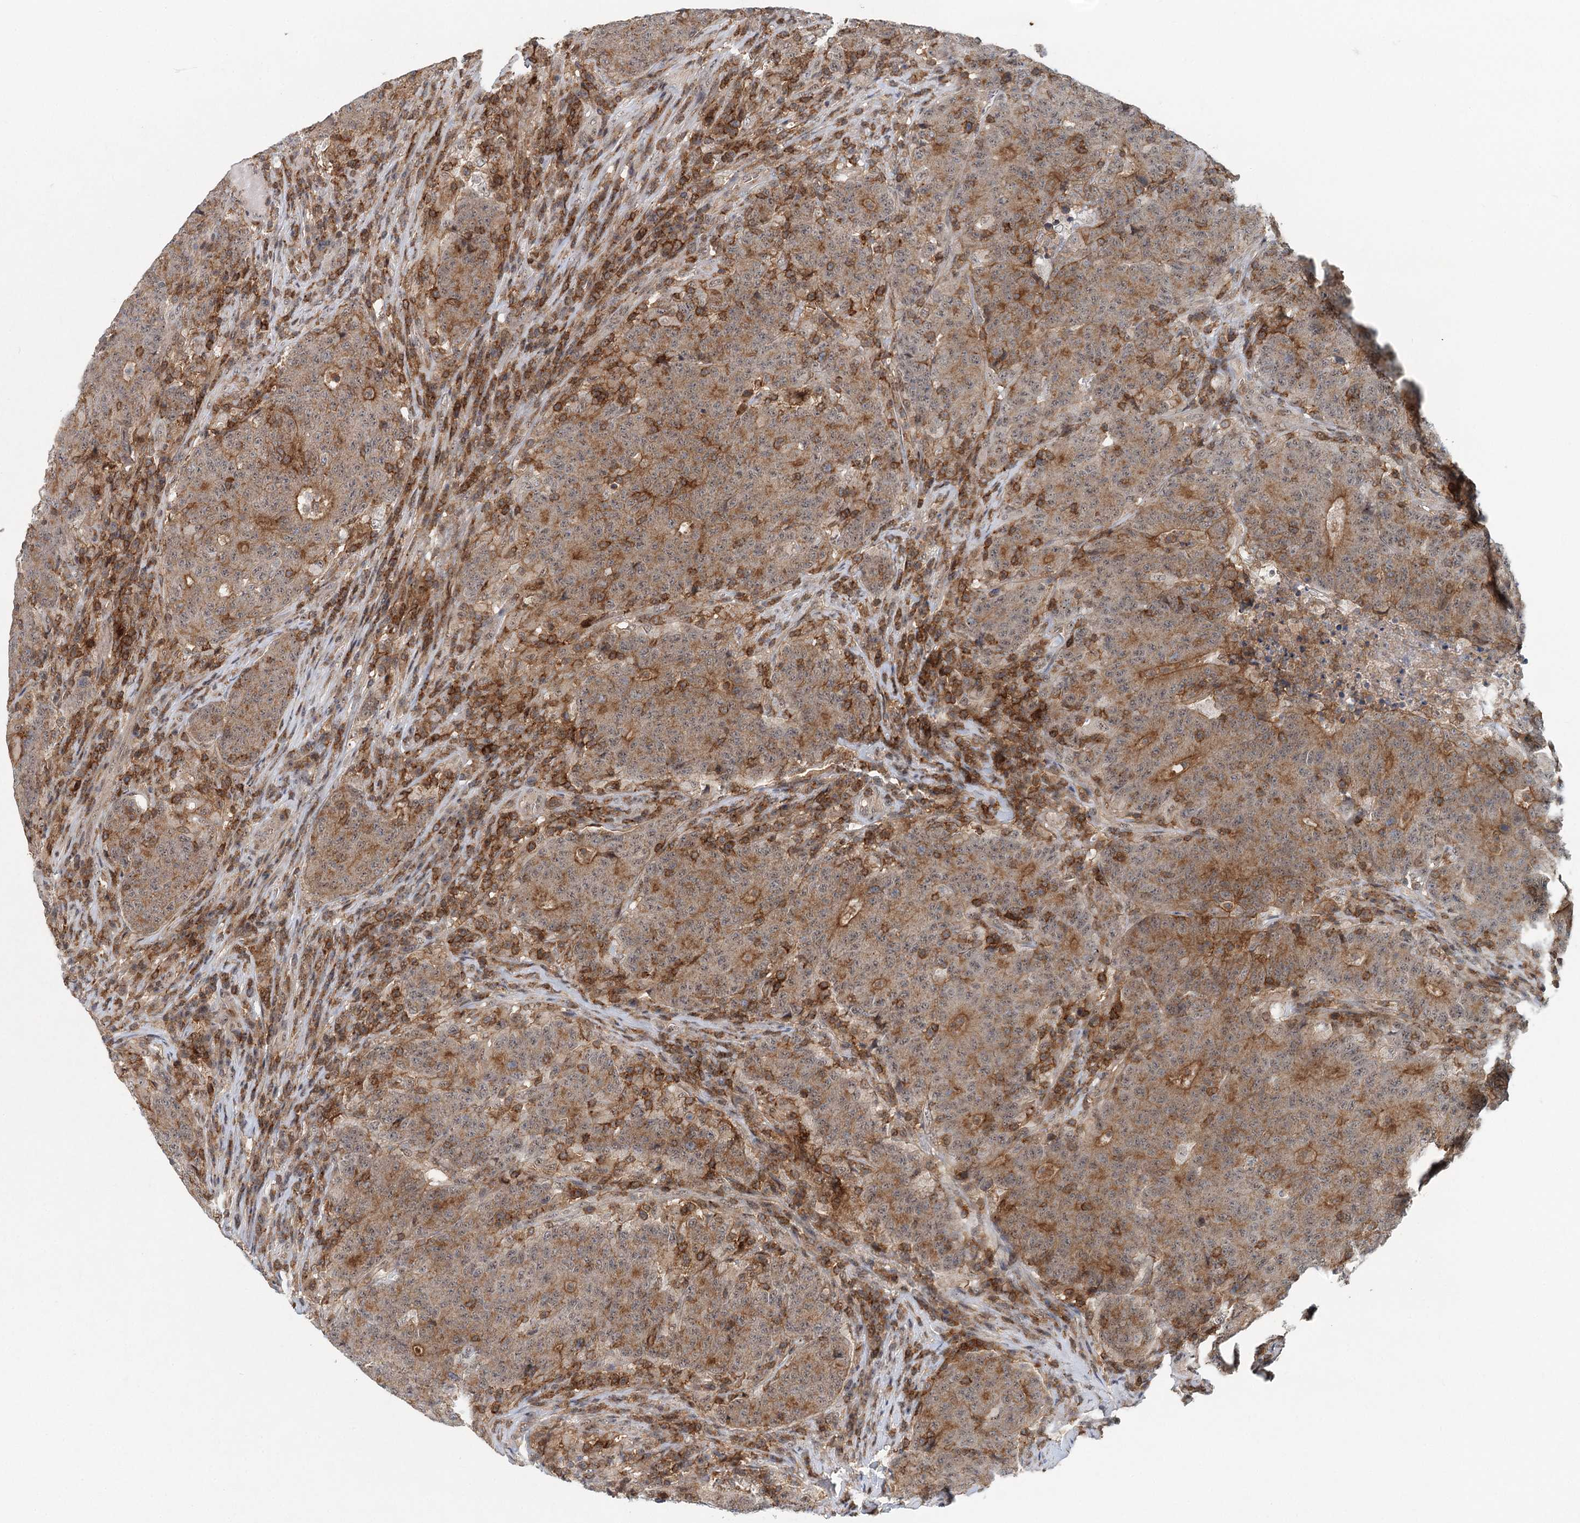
{"staining": {"intensity": "moderate", "quantity": "25%-75%", "location": "cytoplasmic/membranous"}, "tissue": "colorectal cancer", "cell_type": "Tumor cells", "image_type": "cancer", "snomed": [{"axis": "morphology", "description": "Adenocarcinoma, NOS"}, {"axis": "topography", "description": "Colon"}], "caption": "Immunohistochemical staining of adenocarcinoma (colorectal) exhibits medium levels of moderate cytoplasmic/membranous staining in about 25%-75% of tumor cells. (DAB IHC with brightfield microscopy, high magnification).", "gene": "CDC42SE2", "patient": {"sex": "female", "age": 75}}